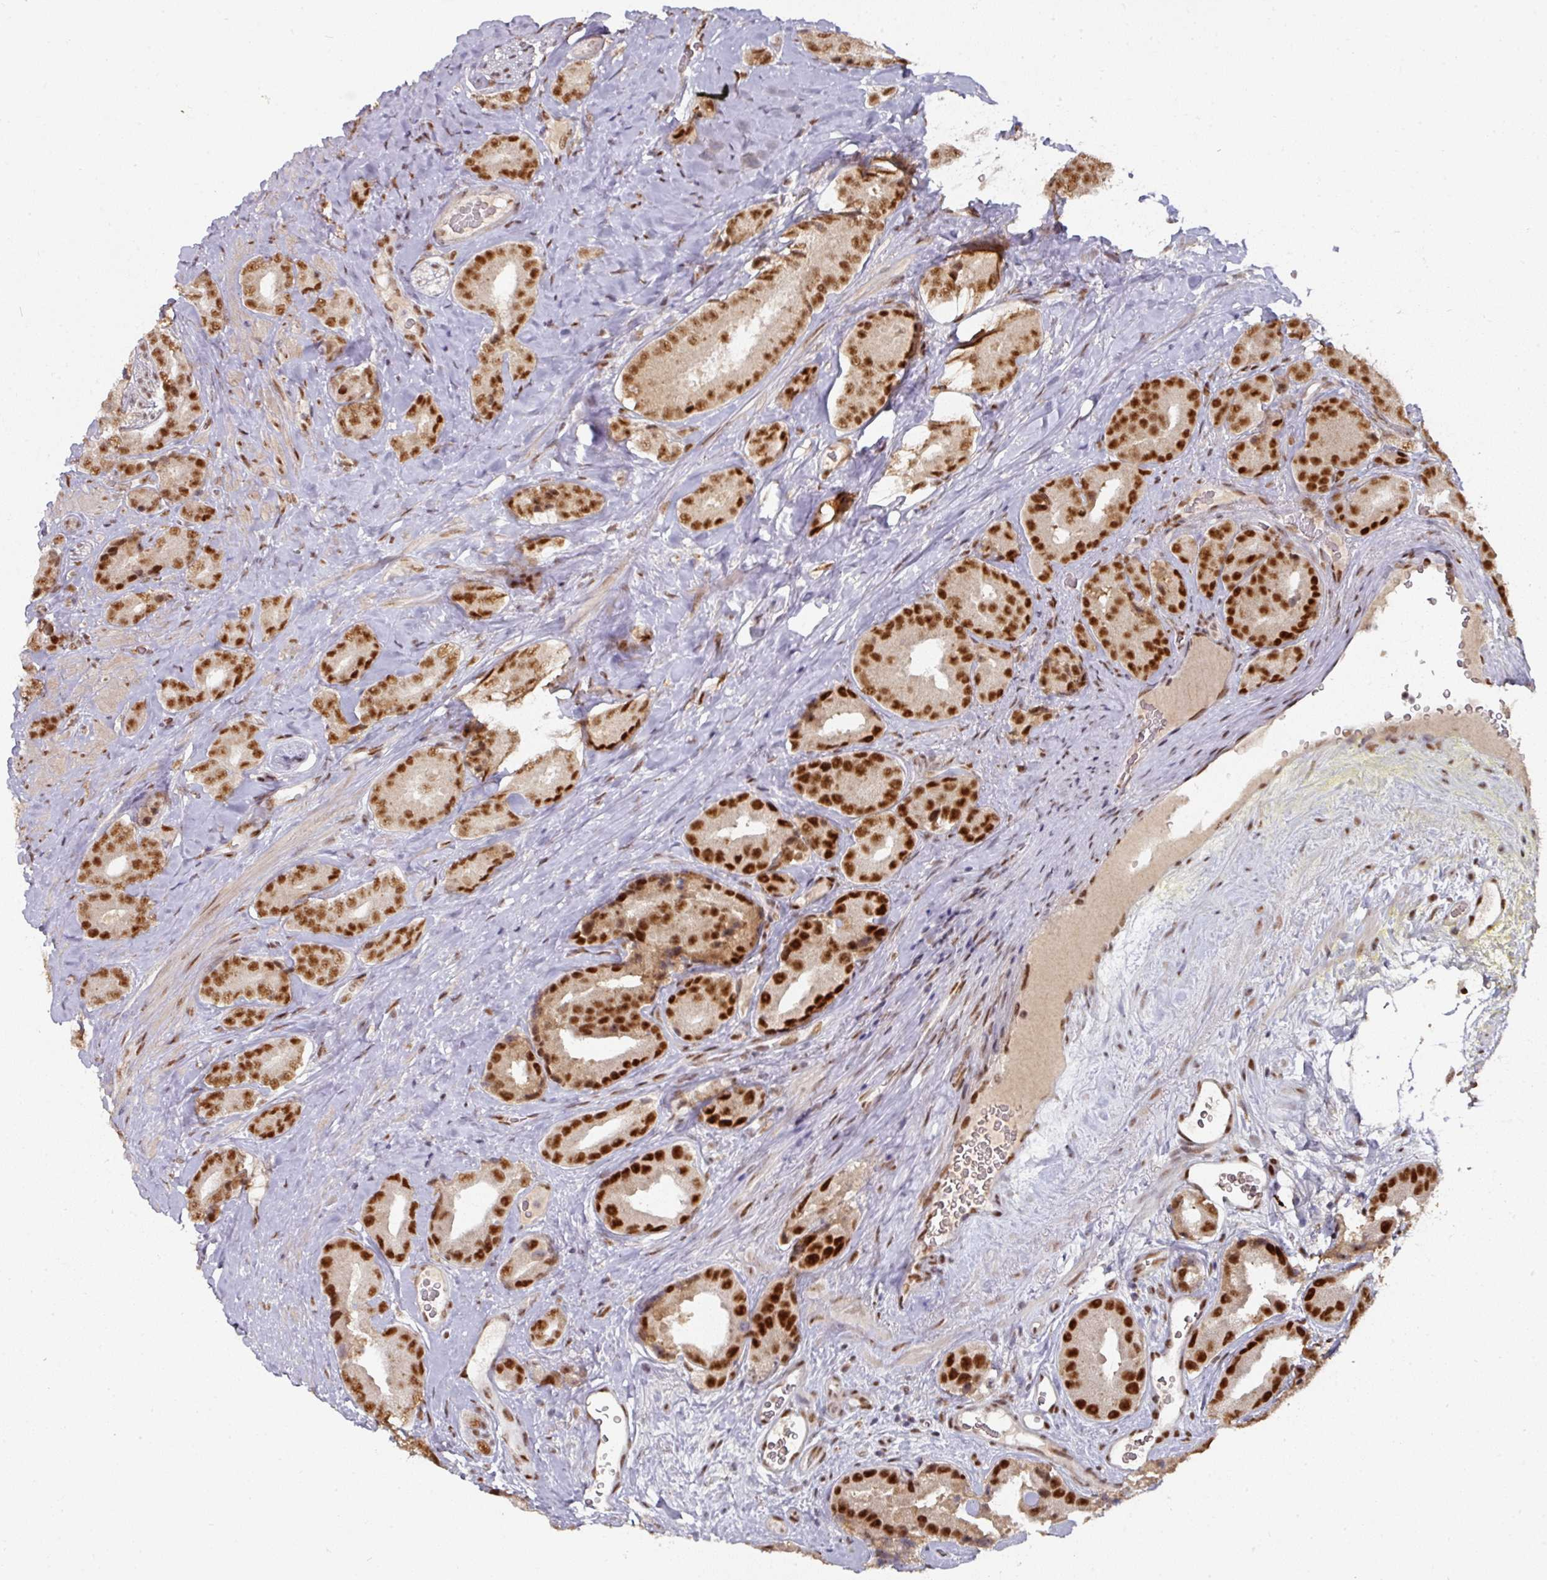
{"staining": {"intensity": "strong", "quantity": ">75%", "location": "nuclear"}, "tissue": "prostate cancer", "cell_type": "Tumor cells", "image_type": "cancer", "snomed": [{"axis": "morphology", "description": "Adenocarcinoma, High grade"}, {"axis": "topography", "description": "Prostate"}], "caption": "Tumor cells show strong nuclear staining in about >75% of cells in prostate cancer.", "gene": "MEPCE", "patient": {"sex": "male", "age": 63}}